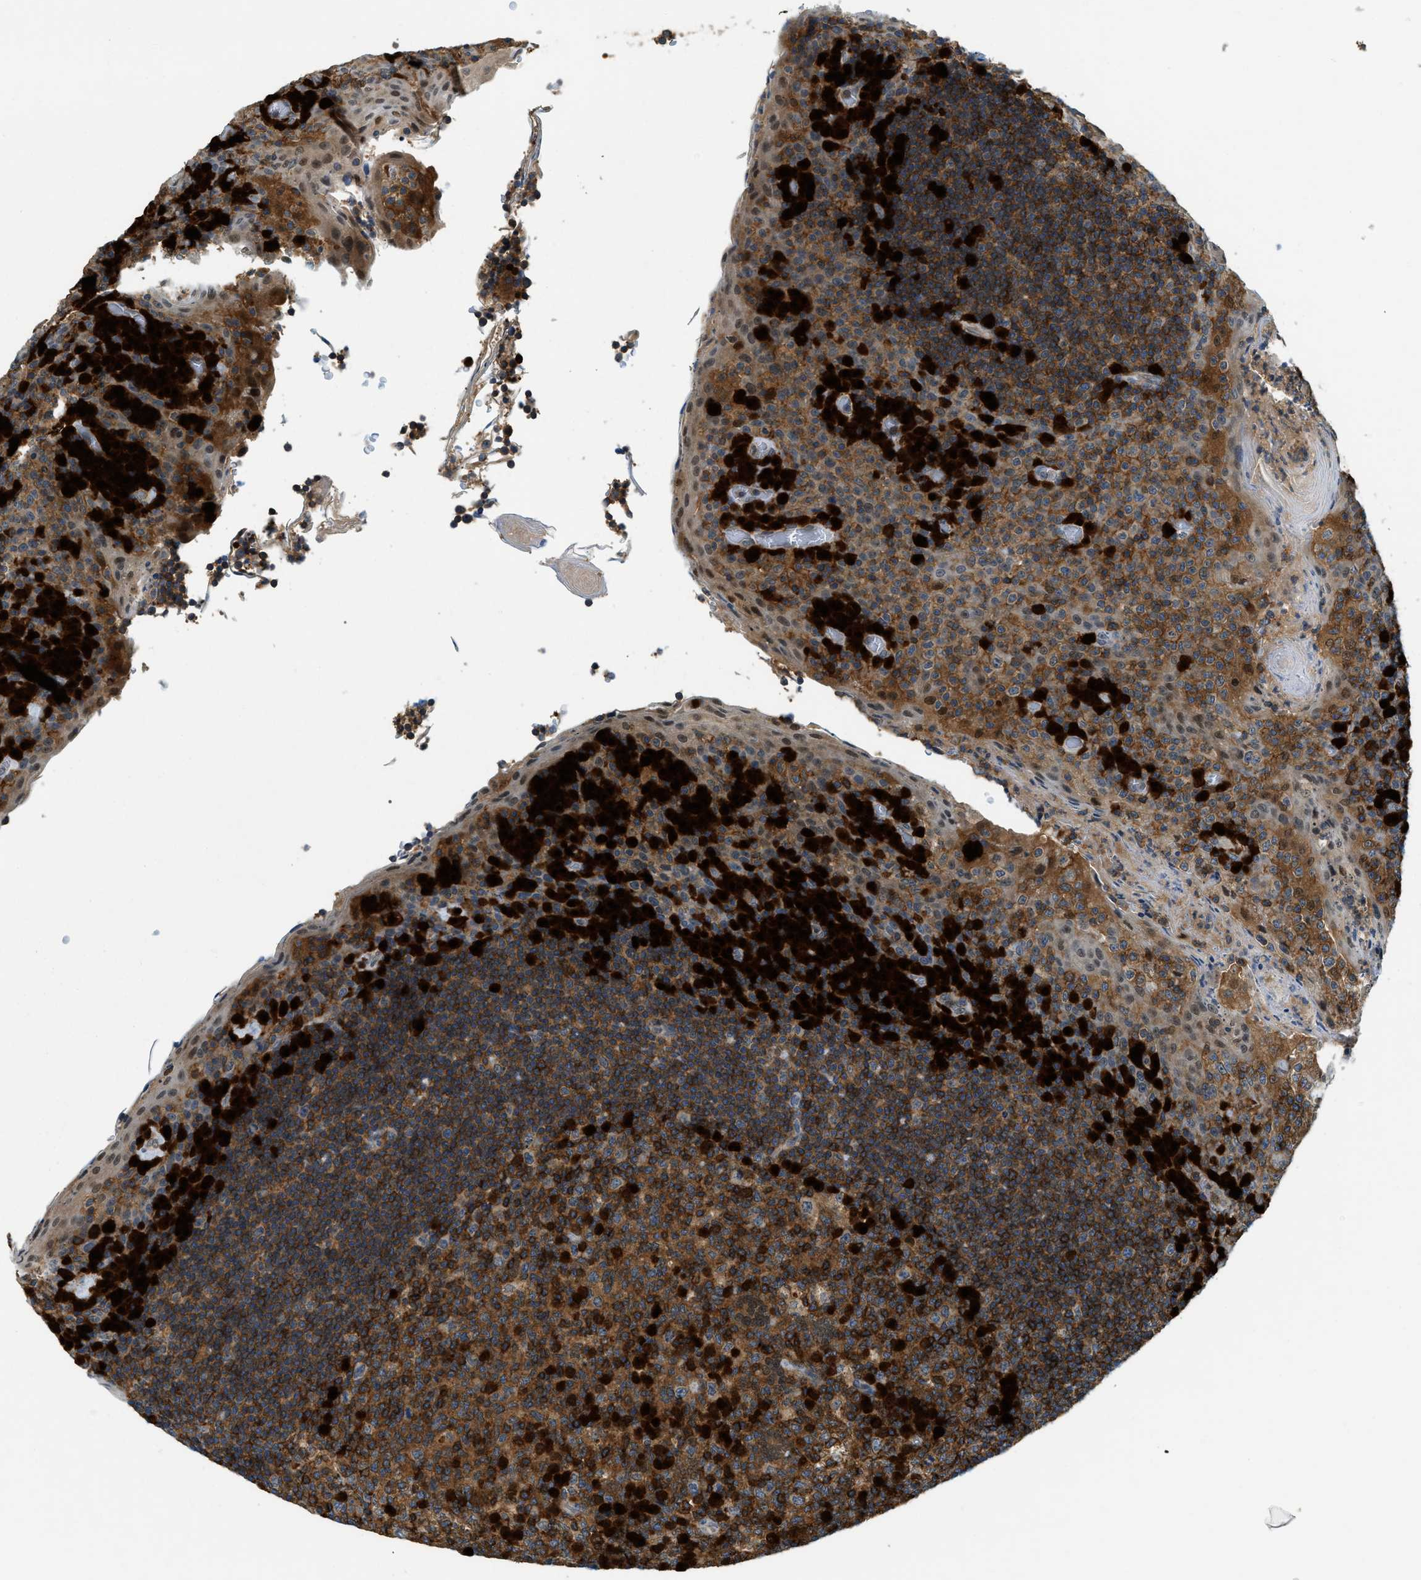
{"staining": {"intensity": "strong", "quantity": ">75%", "location": "cytoplasmic/membranous"}, "tissue": "tonsil", "cell_type": "Germinal center cells", "image_type": "normal", "snomed": [{"axis": "morphology", "description": "Normal tissue, NOS"}, {"axis": "topography", "description": "Tonsil"}], "caption": "Protein expression analysis of unremarkable tonsil demonstrates strong cytoplasmic/membranous staining in approximately >75% of germinal center cells. (Brightfield microscopy of DAB IHC at high magnification).", "gene": "GMPPB", "patient": {"sex": "male", "age": 17}}